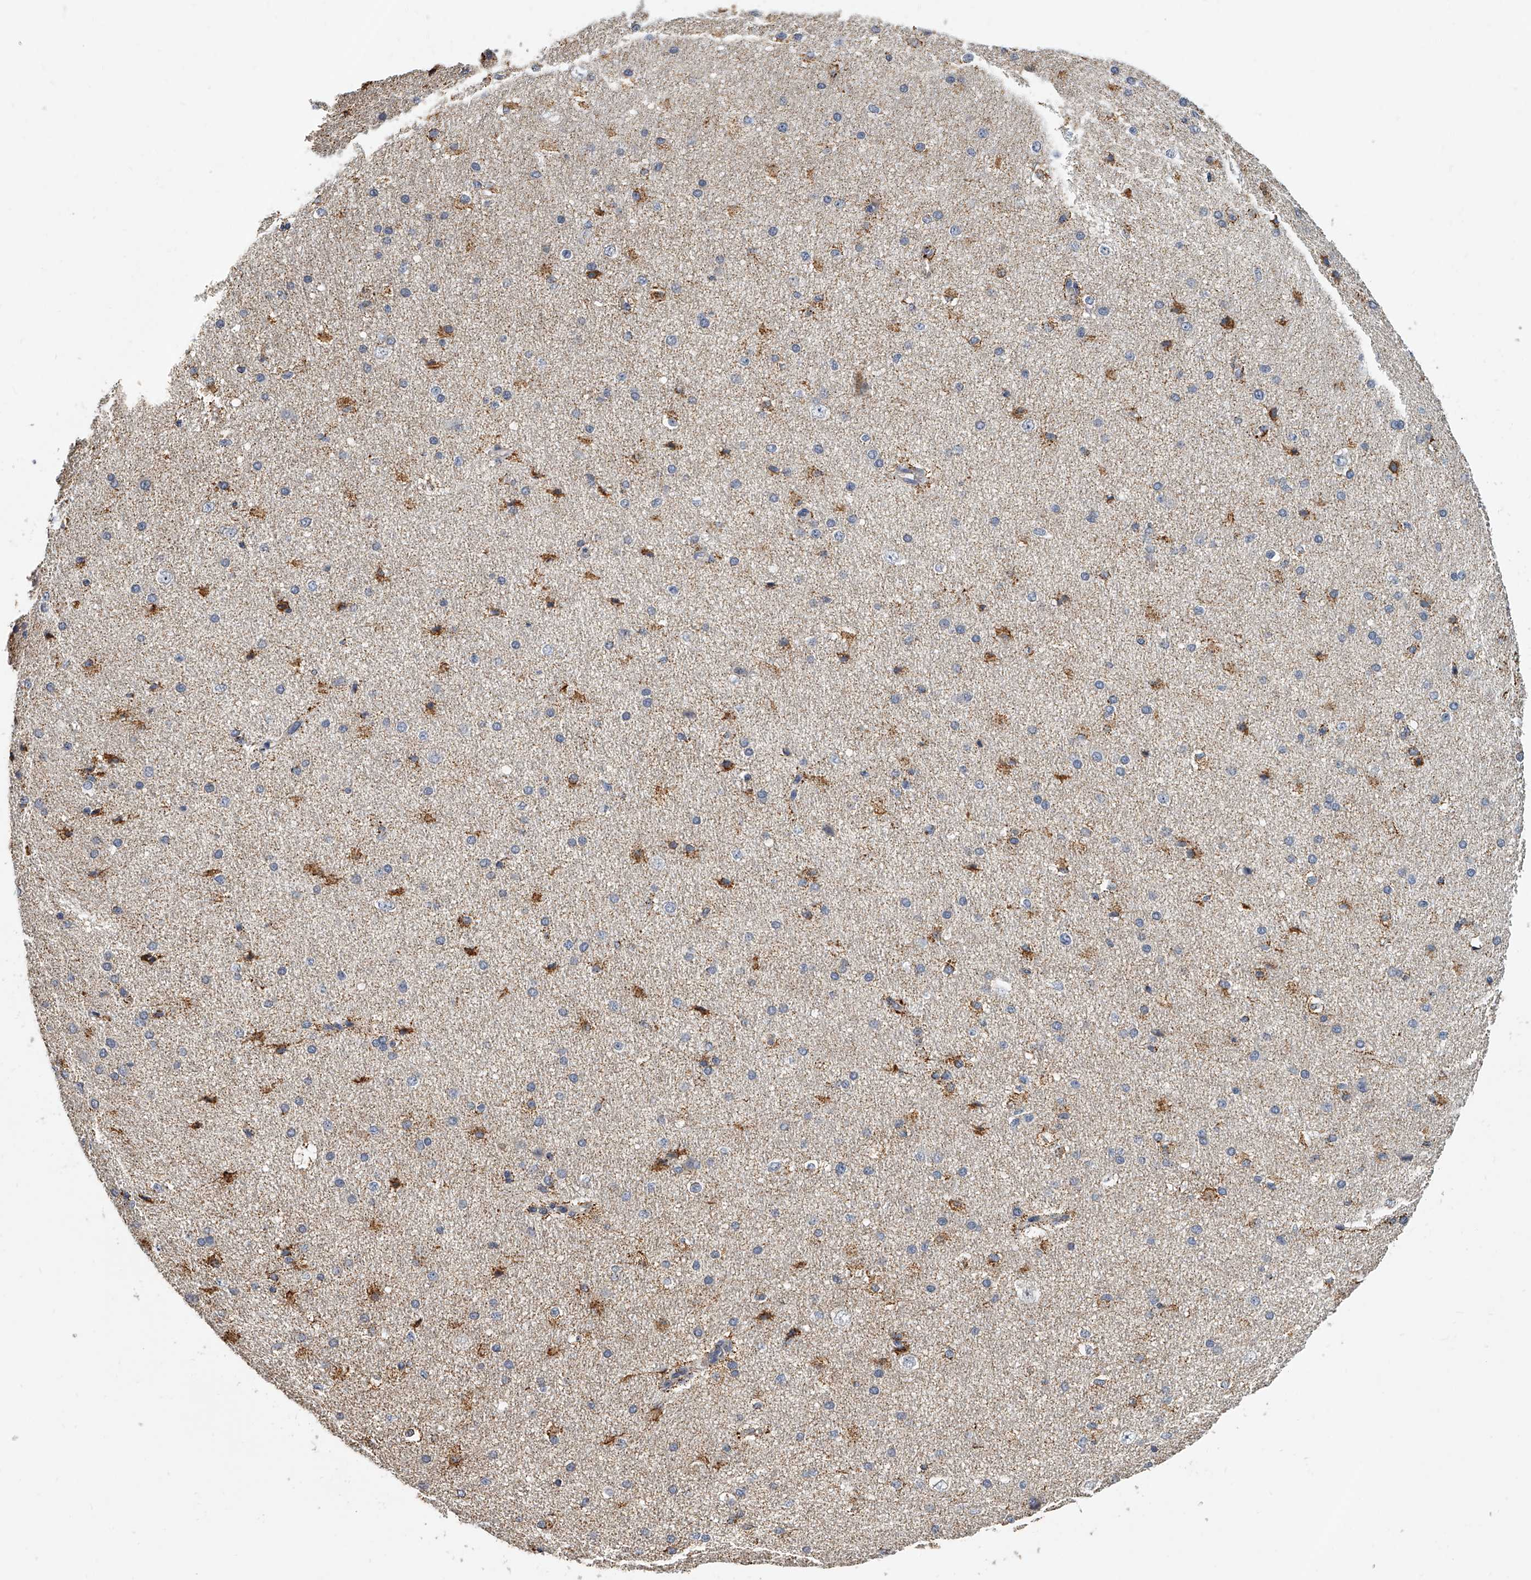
{"staining": {"intensity": "negative", "quantity": "none", "location": "none"}, "tissue": "cerebral cortex", "cell_type": "Endothelial cells", "image_type": "normal", "snomed": [{"axis": "morphology", "description": "Normal tissue, NOS"}, {"axis": "morphology", "description": "Developmental malformation"}, {"axis": "topography", "description": "Cerebral cortex"}], "caption": "The histopathology image exhibits no significant staining in endothelial cells of cerebral cortex.", "gene": "KLHL7", "patient": {"sex": "female", "age": 30}}